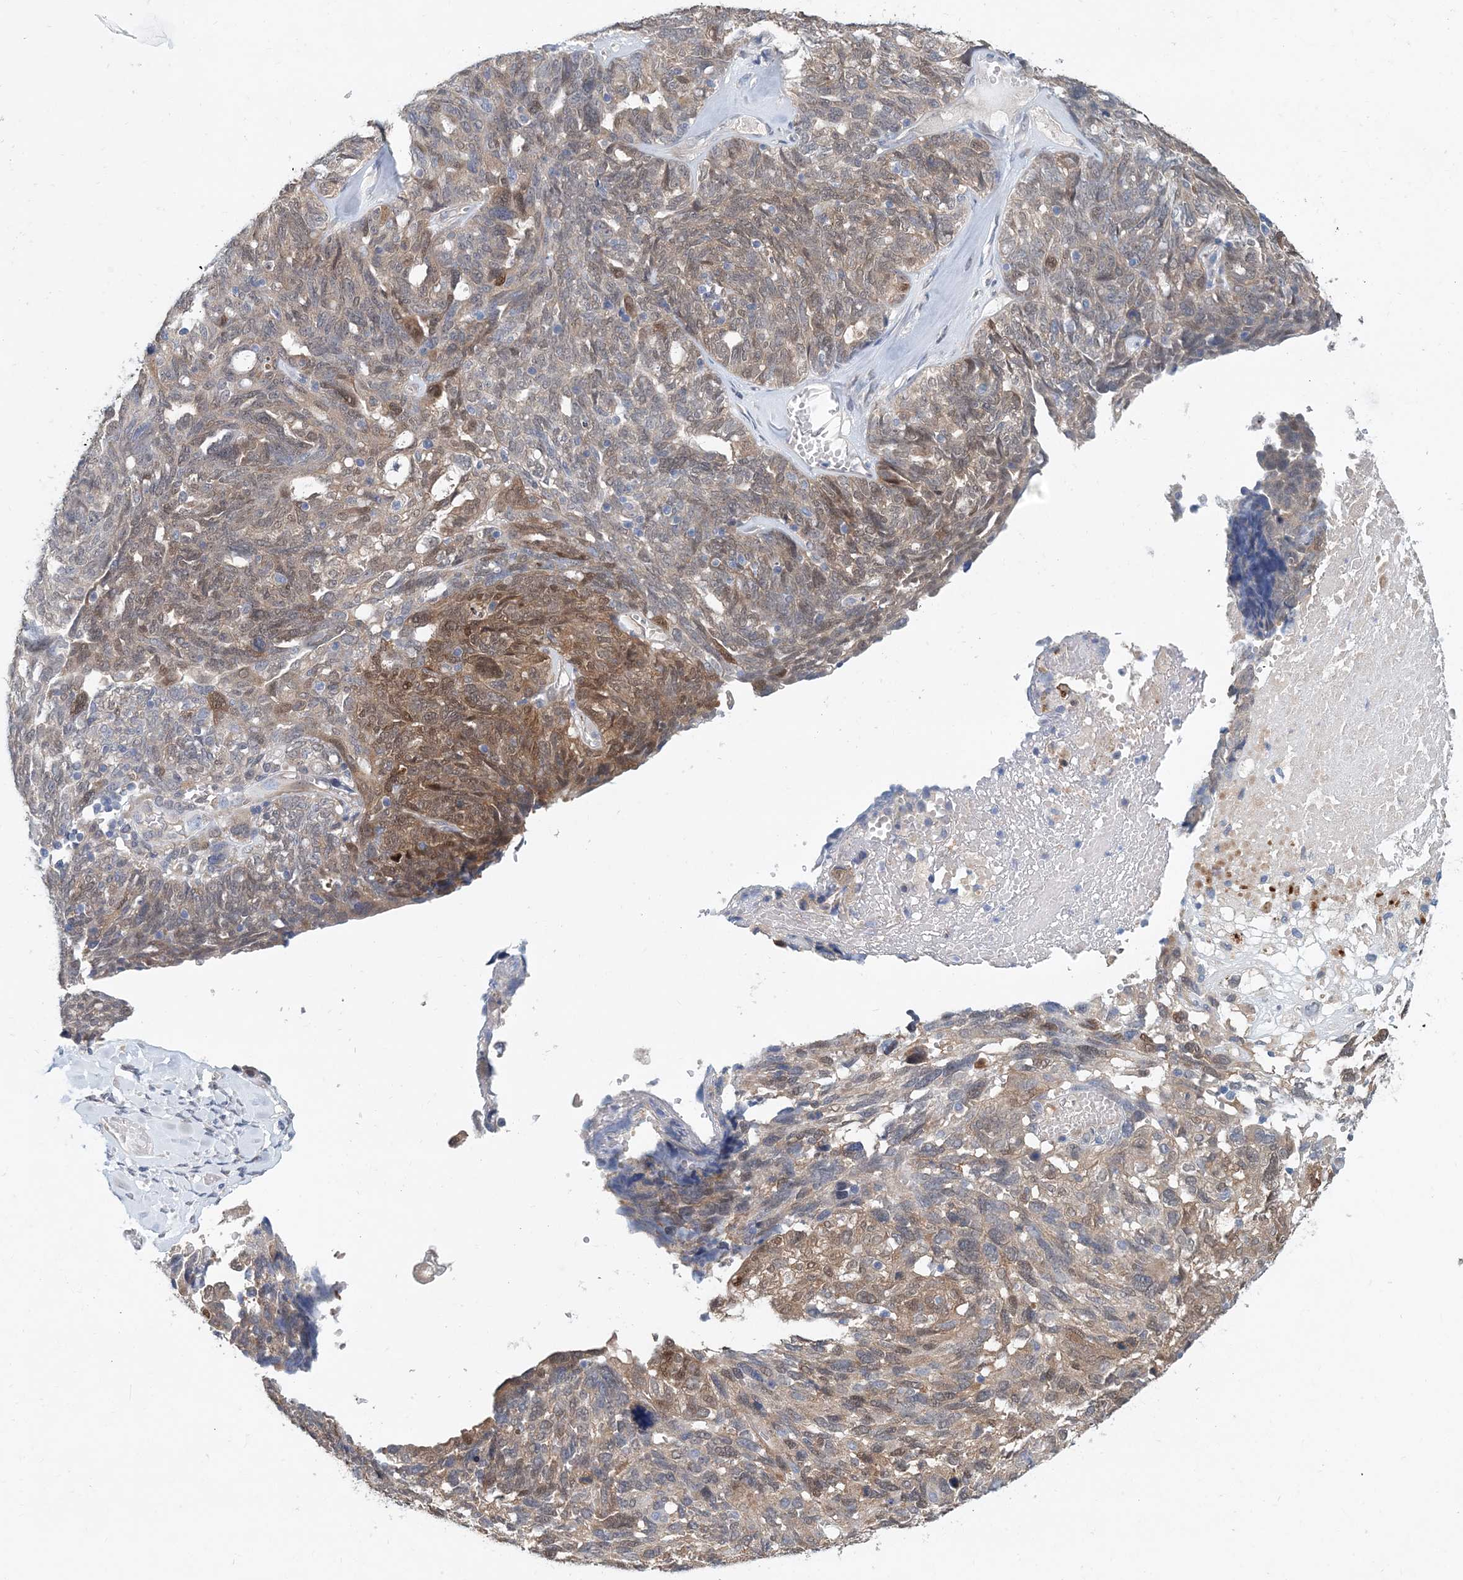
{"staining": {"intensity": "weak", "quantity": "25%-75%", "location": "cytoplasmic/membranous"}, "tissue": "ovarian cancer", "cell_type": "Tumor cells", "image_type": "cancer", "snomed": [{"axis": "morphology", "description": "Cystadenocarcinoma, serous, NOS"}, {"axis": "topography", "description": "Ovary"}], "caption": "Ovarian cancer stained with DAB immunohistochemistry (IHC) exhibits low levels of weak cytoplasmic/membranous staining in approximately 25%-75% of tumor cells. Using DAB (3,3'-diaminobenzidine) (brown) and hematoxylin (blue) stains, captured at high magnification using brightfield microscopy.", "gene": "PFN2", "patient": {"sex": "female", "age": 79}}